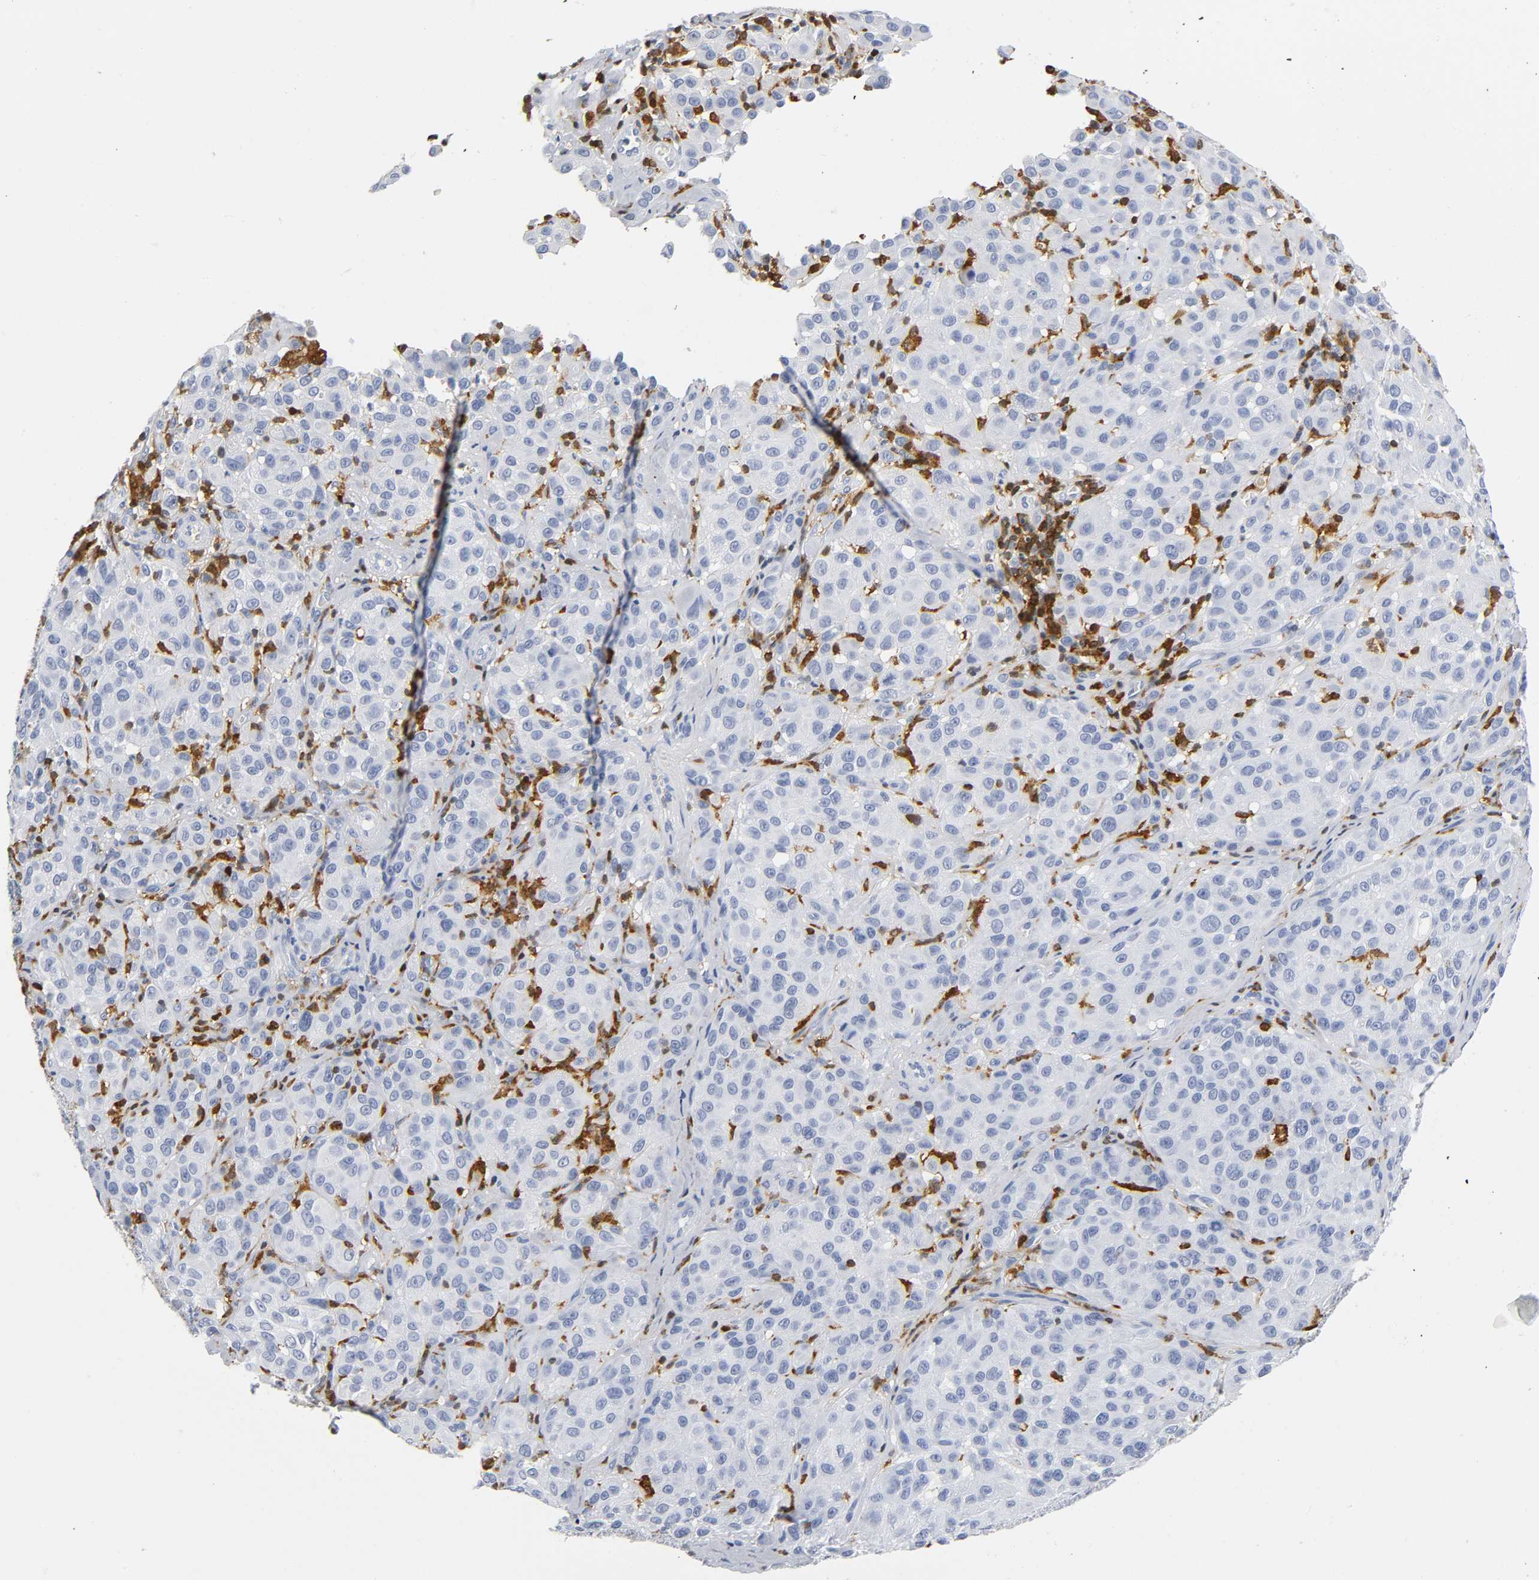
{"staining": {"intensity": "negative", "quantity": "none", "location": "none"}, "tissue": "melanoma", "cell_type": "Tumor cells", "image_type": "cancer", "snomed": [{"axis": "morphology", "description": "Malignant melanoma, NOS"}, {"axis": "topography", "description": "Skin"}], "caption": "A micrograph of melanoma stained for a protein shows no brown staining in tumor cells. (Brightfield microscopy of DAB immunohistochemistry (IHC) at high magnification).", "gene": "DOK2", "patient": {"sex": "female", "age": 21}}